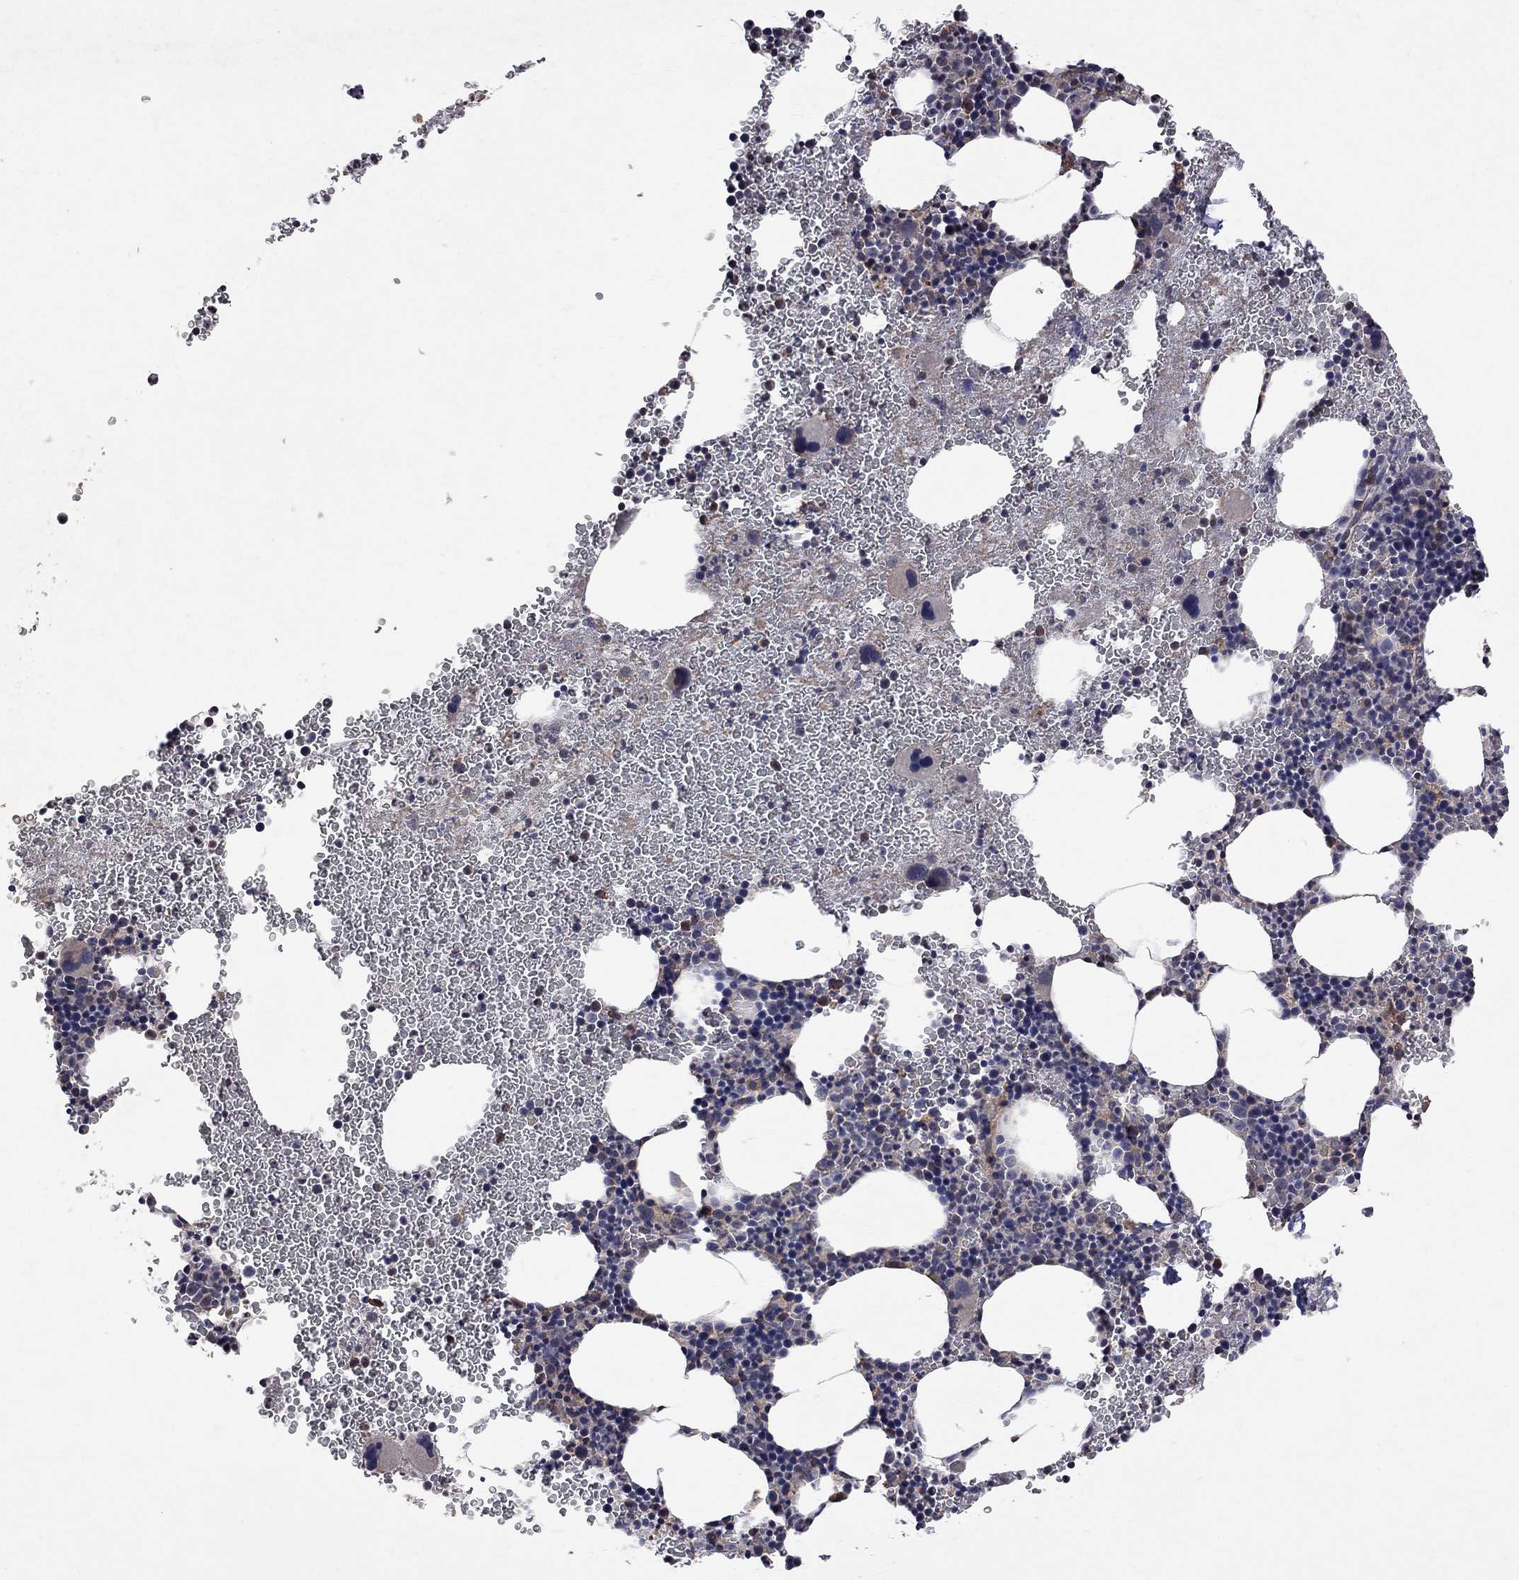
{"staining": {"intensity": "moderate", "quantity": "<25%", "location": "cytoplasmic/membranous"}, "tissue": "bone marrow", "cell_type": "Hematopoietic cells", "image_type": "normal", "snomed": [{"axis": "morphology", "description": "Normal tissue, NOS"}, {"axis": "topography", "description": "Bone marrow"}], "caption": "This image reveals immunohistochemistry staining of benign bone marrow, with low moderate cytoplasmic/membranous expression in approximately <25% of hematopoietic cells.", "gene": "ABI3", "patient": {"sex": "male", "age": 50}}